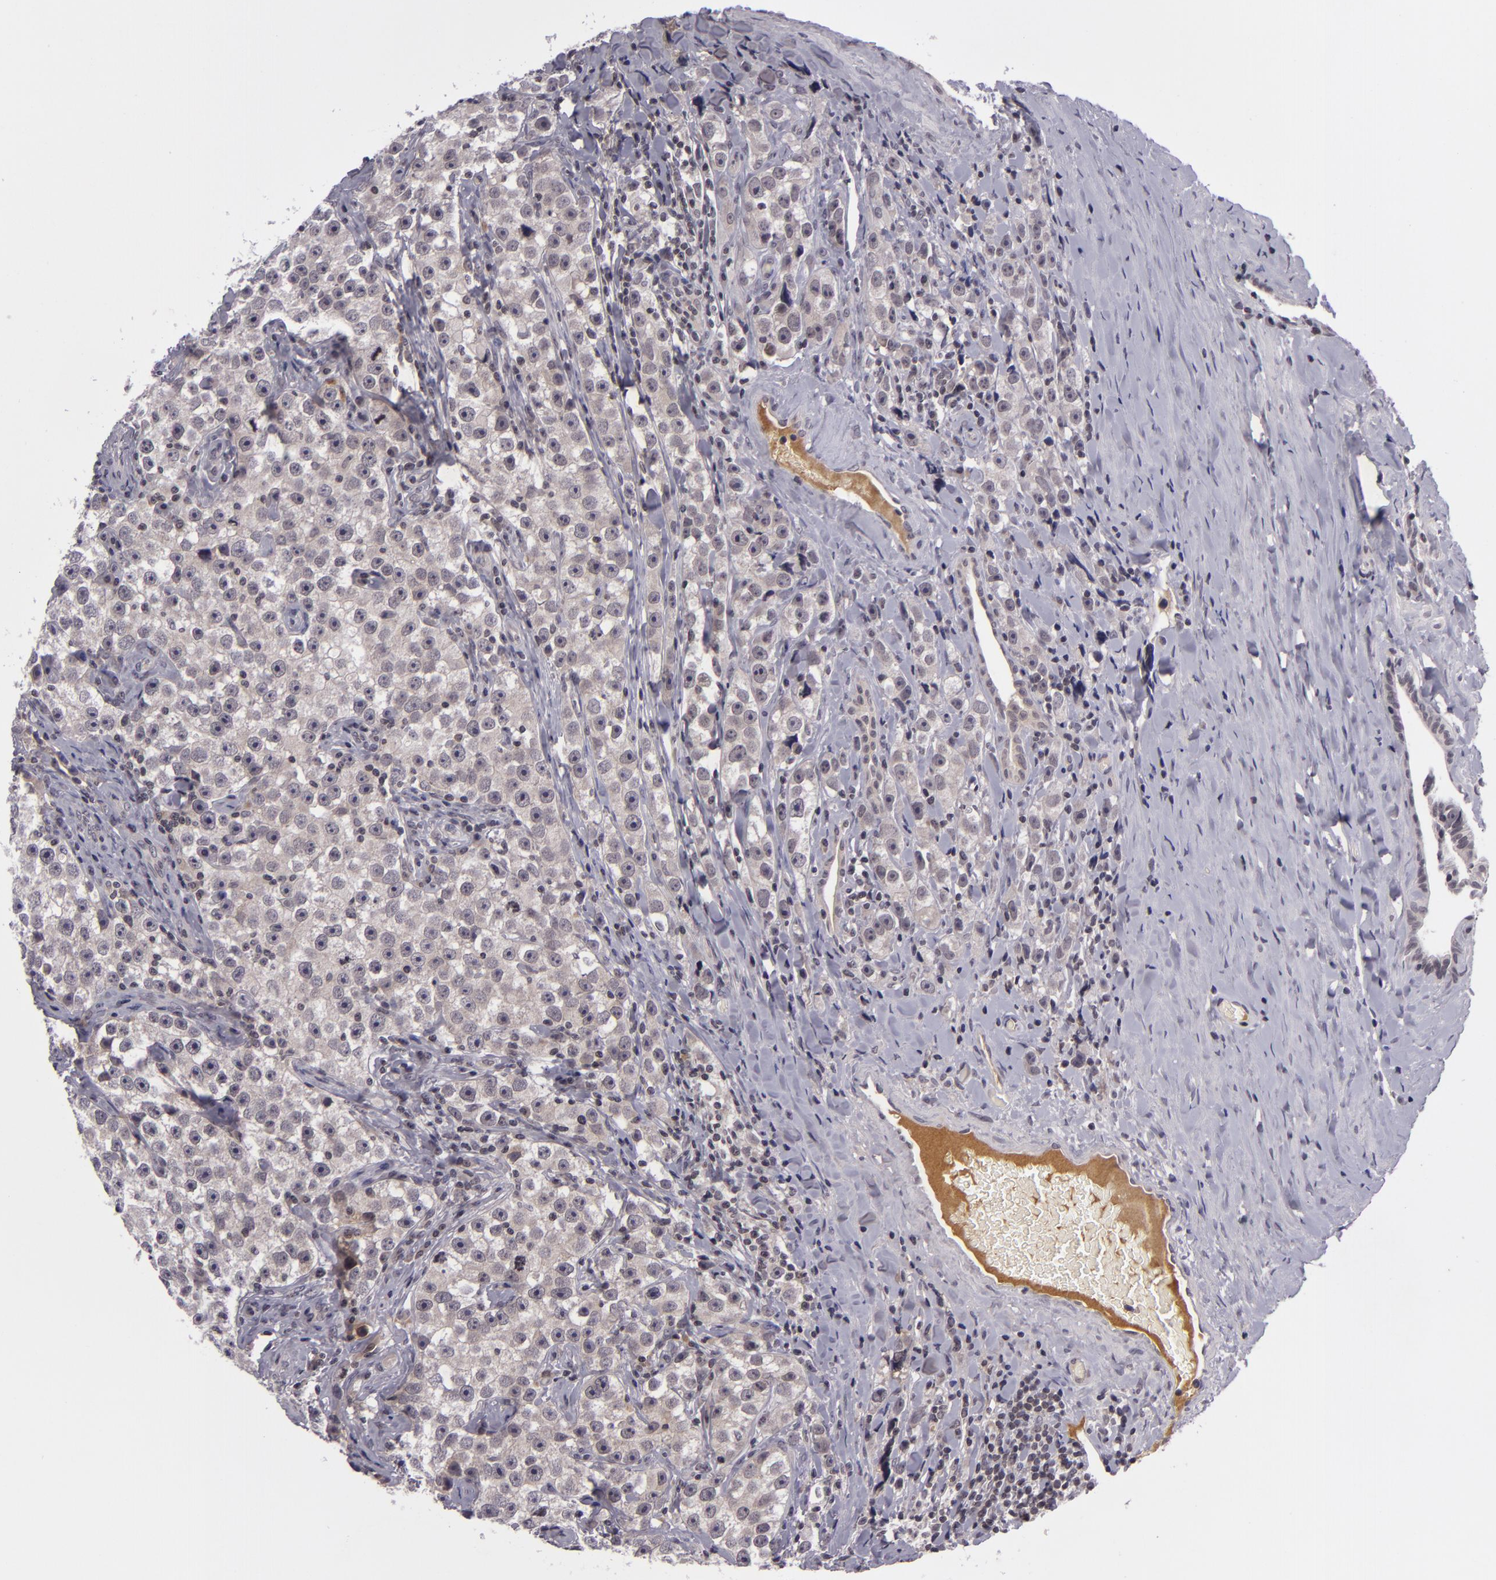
{"staining": {"intensity": "weak", "quantity": "25%-75%", "location": "cytoplasmic/membranous"}, "tissue": "testis cancer", "cell_type": "Tumor cells", "image_type": "cancer", "snomed": [{"axis": "morphology", "description": "Seminoma, NOS"}, {"axis": "topography", "description": "Testis"}], "caption": "There is low levels of weak cytoplasmic/membranous positivity in tumor cells of testis cancer (seminoma), as demonstrated by immunohistochemical staining (brown color).", "gene": "CASP8", "patient": {"sex": "male", "age": 32}}